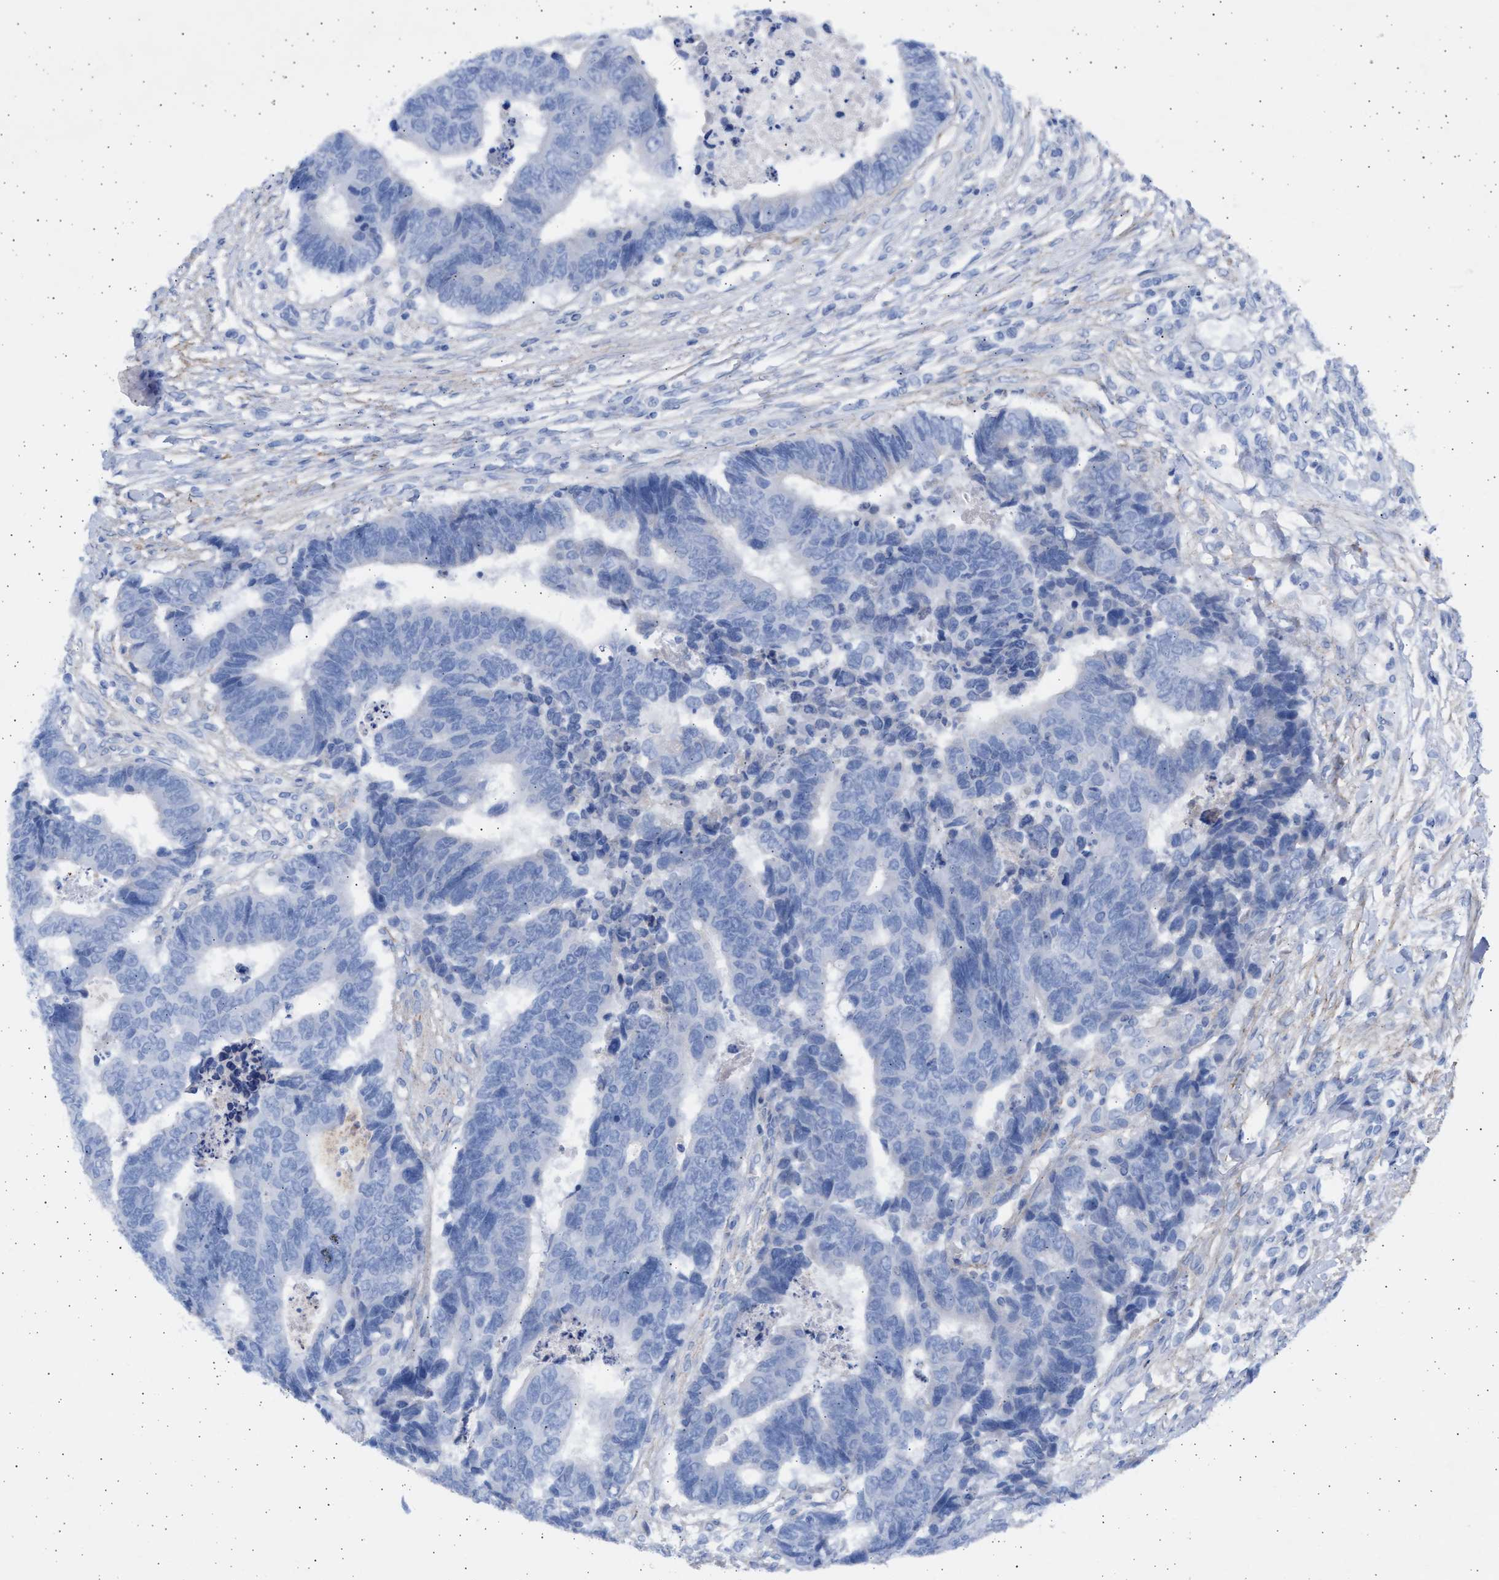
{"staining": {"intensity": "negative", "quantity": "none", "location": "none"}, "tissue": "colorectal cancer", "cell_type": "Tumor cells", "image_type": "cancer", "snomed": [{"axis": "morphology", "description": "Adenocarcinoma, NOS"}, {"axis": "topography", "description": "Rectum"}], "caption": "A high-resolution photomicrograph shows IHC staining of colorectal cancer, which shows no significant positivity in tumor cells. (DAB immunohistochemistry with hematoxylin counter stain).", "gene": "NBR1", "patient": {"sex": "male", "age": 84}}